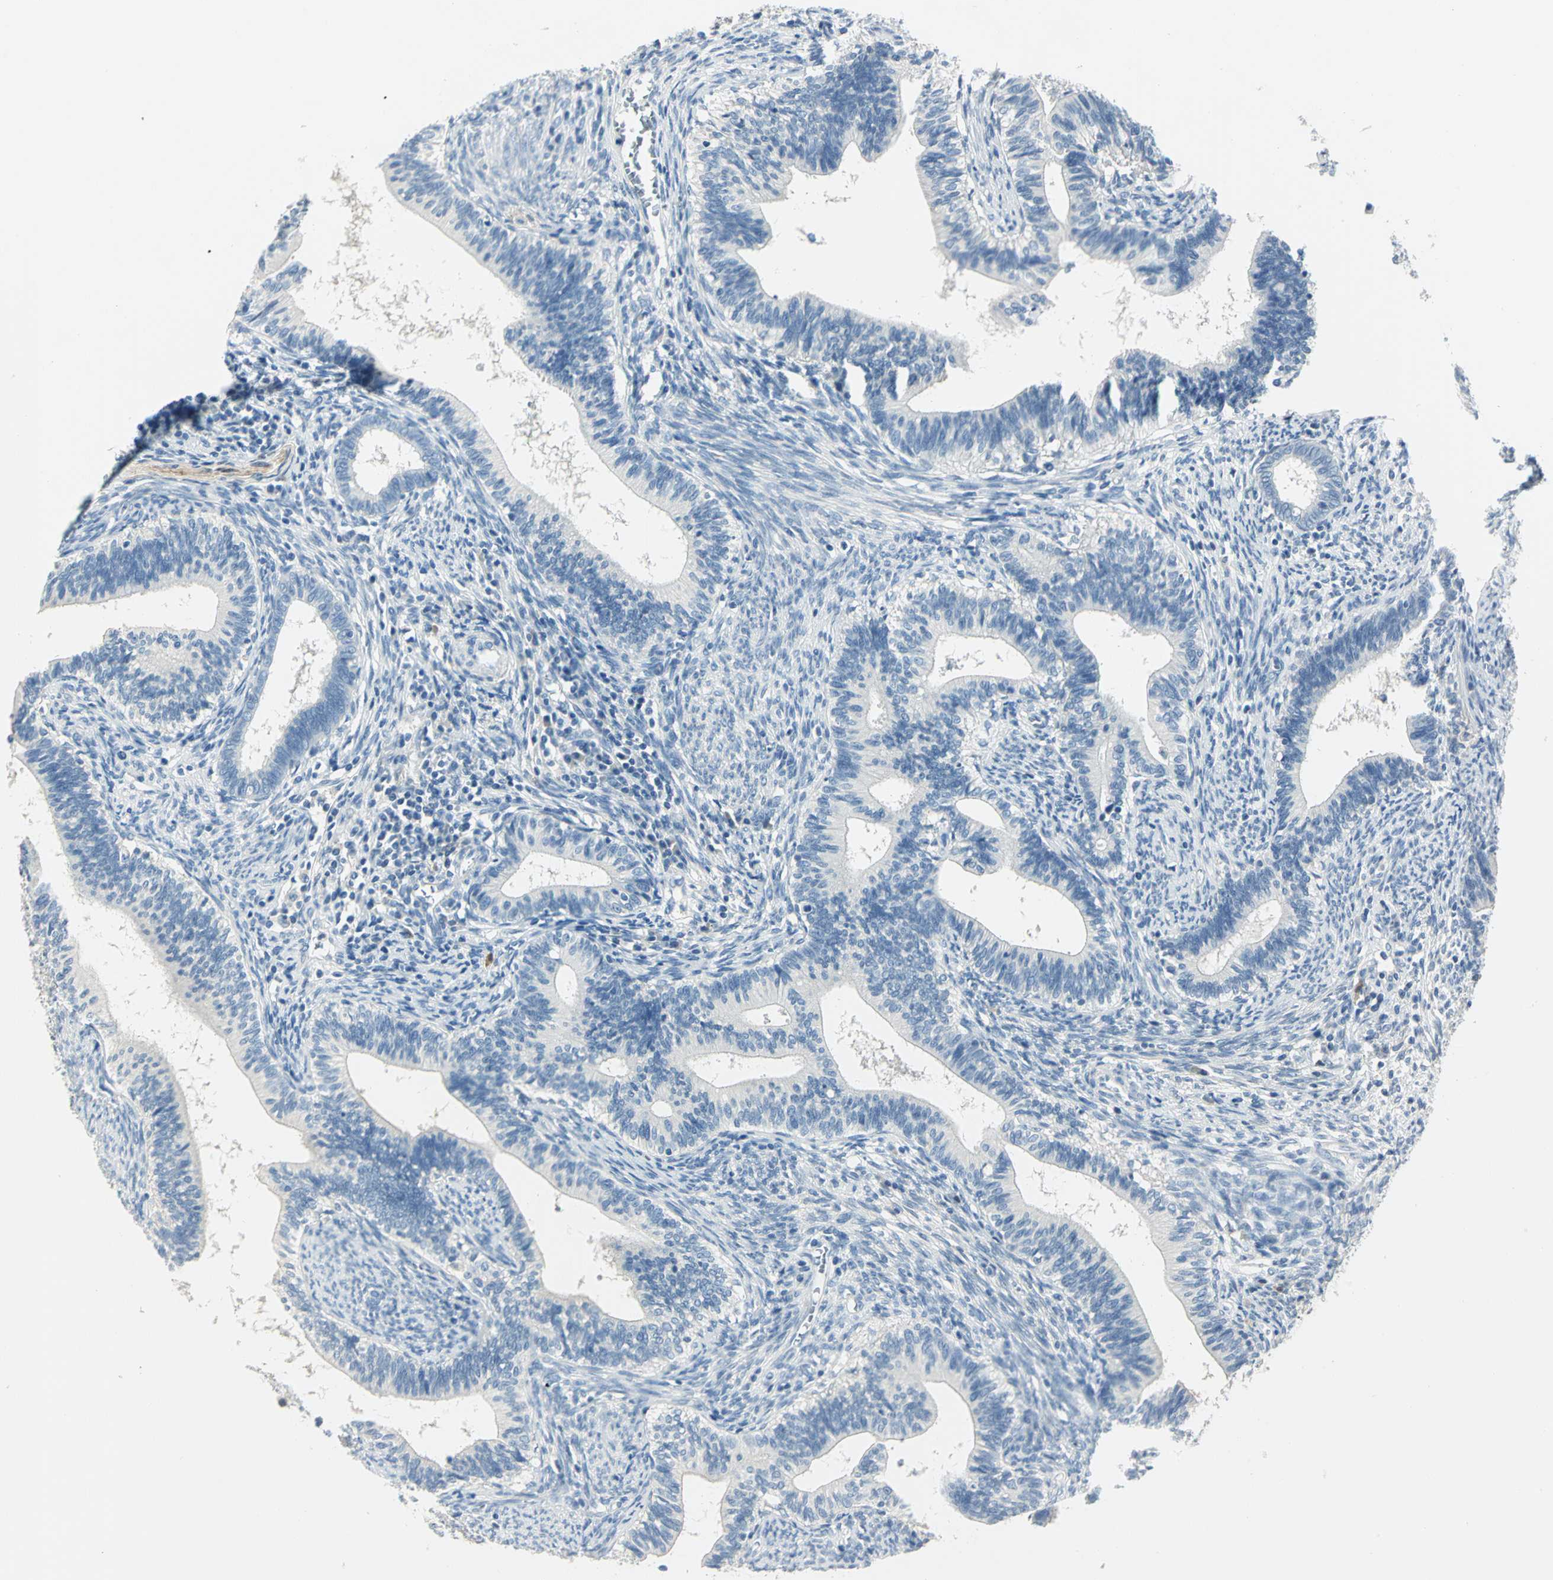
{"staining": {"intensity": "negative", "quantity": "none", "location": "none"}, "tissue": "cervical cancer", "cell_type": "Tumor cells", "image_type": "cancer", "snomed": [{"axis": "morphology", "description": "Adenocarcinoma, NOS"}, {"axis": "topography", "description": "Cervix"}], "caption": "Tumor cells are negative for protein expression in human cervical cancer (adenocarcinoma).", "gene": "UCHL1", "patient": {"sex": "female", "age": 44}}